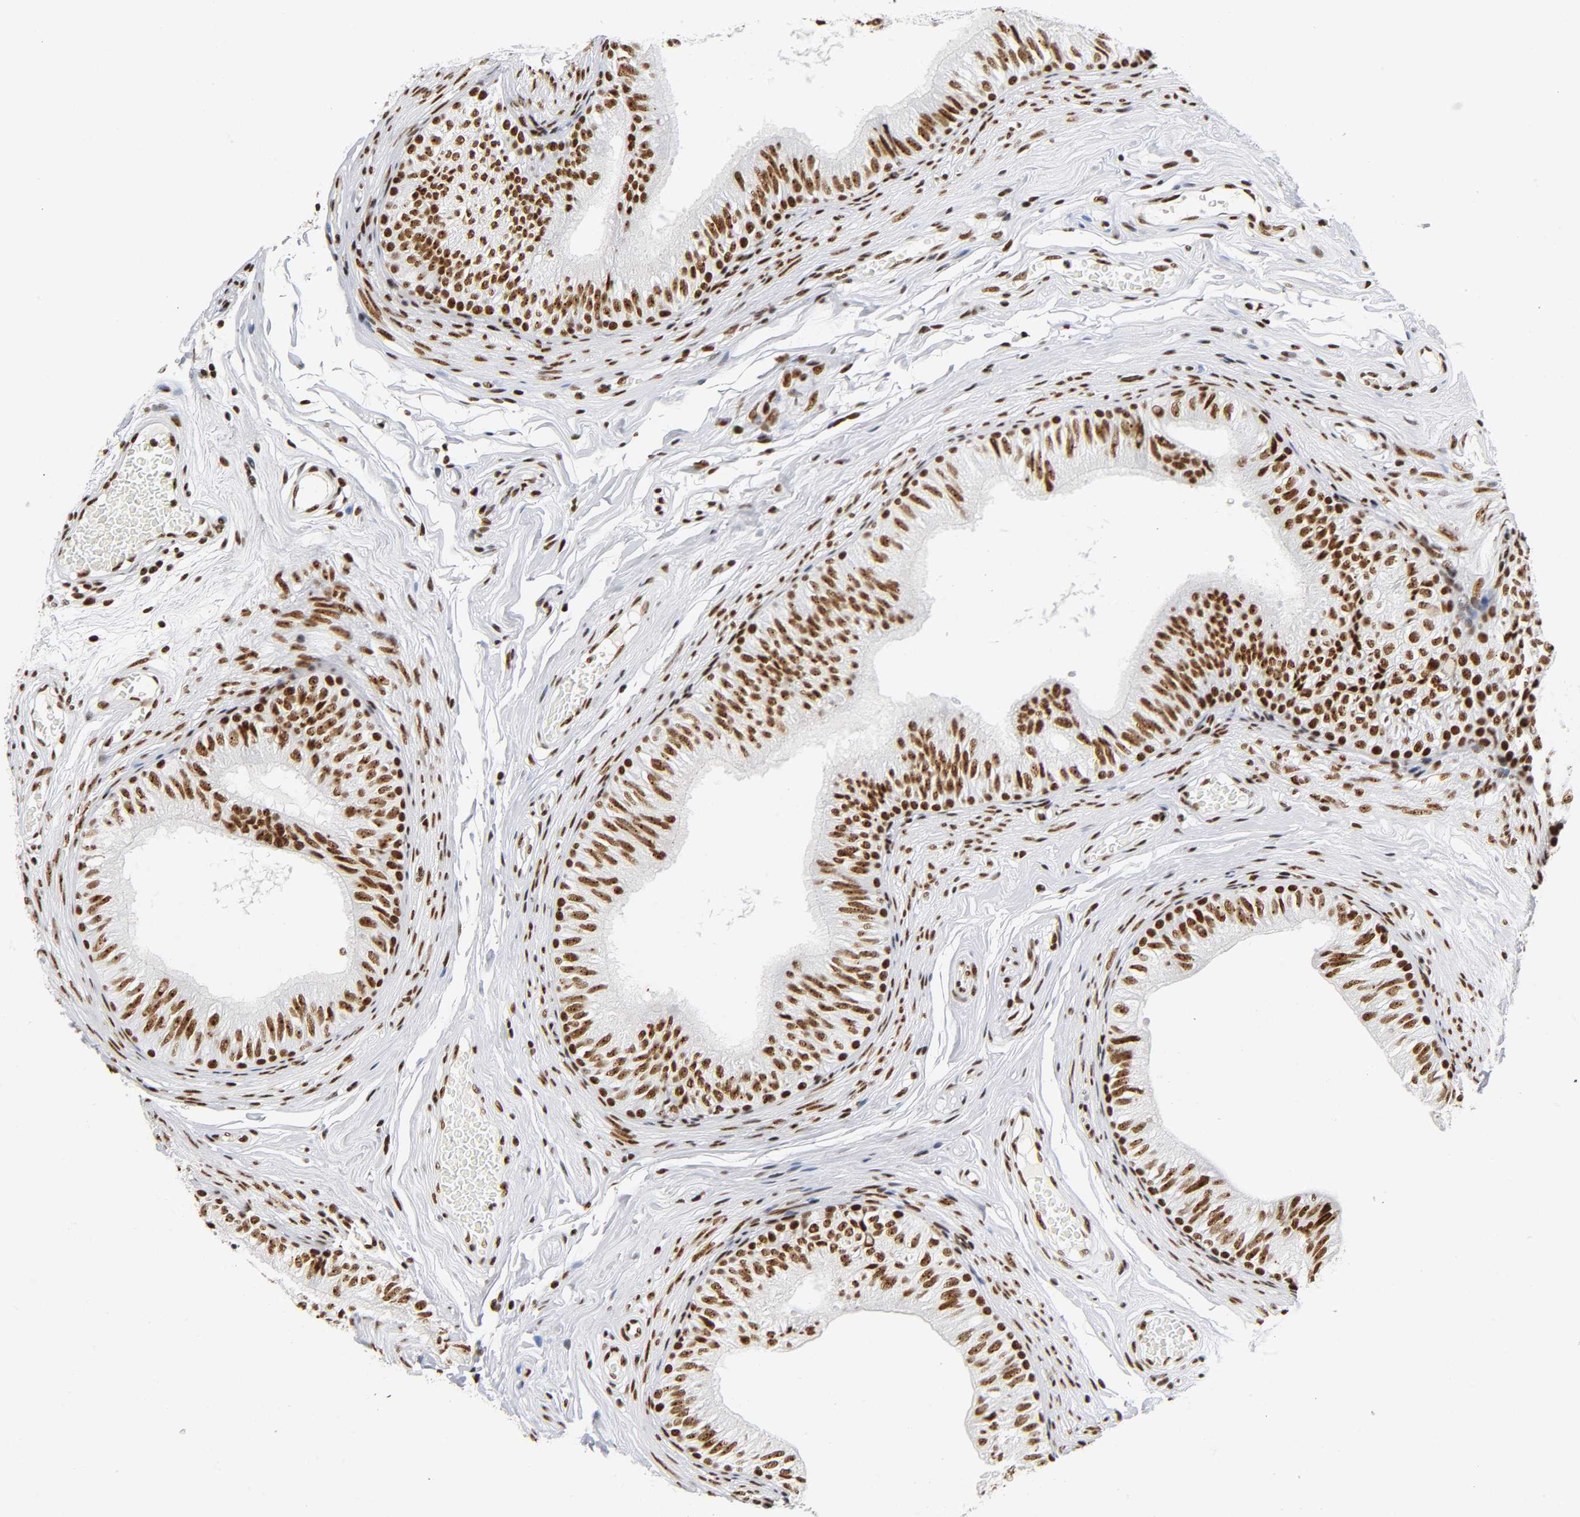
{"staining": {"intensity": "strong", "quantity": ">75%", "location": "nuclear"}, "tissue": "epididymis", "cell_type": "Glandular cells", "image_type": "normal", "snomed": [{"axis": "morphology", "description": "Normal tissue, NOS"}, {"axis": "topography", "description": "Testis"}, {"axis": "topography", "description": "Epididymis"}], "caption": "The immunohistochemical stain shows strong nuclear expression in glandular cells of normal epididymis. Using DAB (3,3'-diaminobenzidine) (brown) and hematoxylin (blue) stains, captured at high magnification using brightfield microscopy.", "gene": "UBTF", "patient": {"sex": "male", "age": 36}}